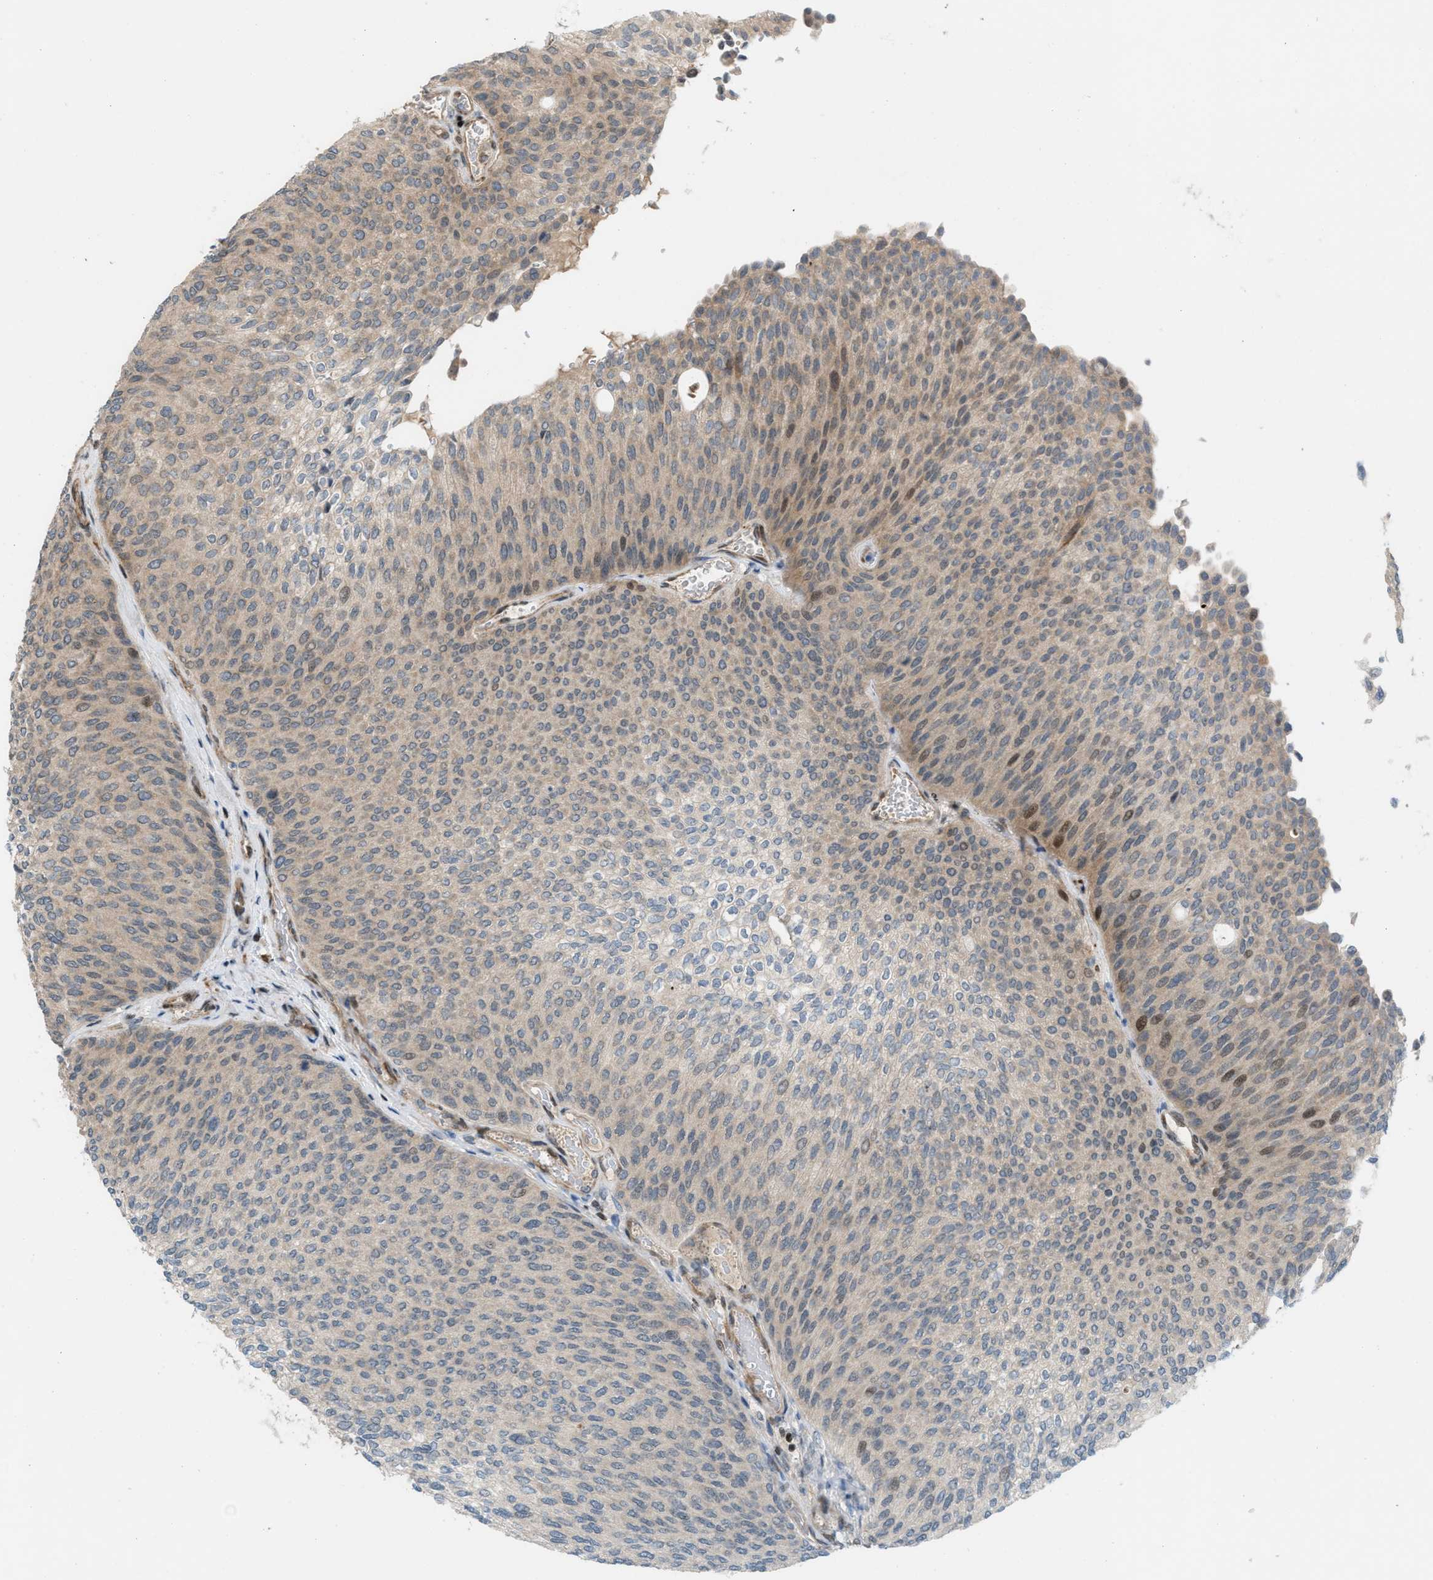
{"staining": {"intensity": "weak", "quantity": "<25%", "location": "cytoplasmic/membranous,nuclear"}, "tissue": "urothelial cancer", "cell_type": "Tumor cells", "image_type": "cancer", "snomed": [{"axis": "morphology", "description": "Urothelial carcinoma, Low grade"}, {"axis": "topography", "description": "Urinary bladder"}], "caption": "The photomicrograph exhibits no staining of tumor cells in urothelial cancer.", "gene": "ZNF276", "patient": {"sex": "female", "age": 79}}